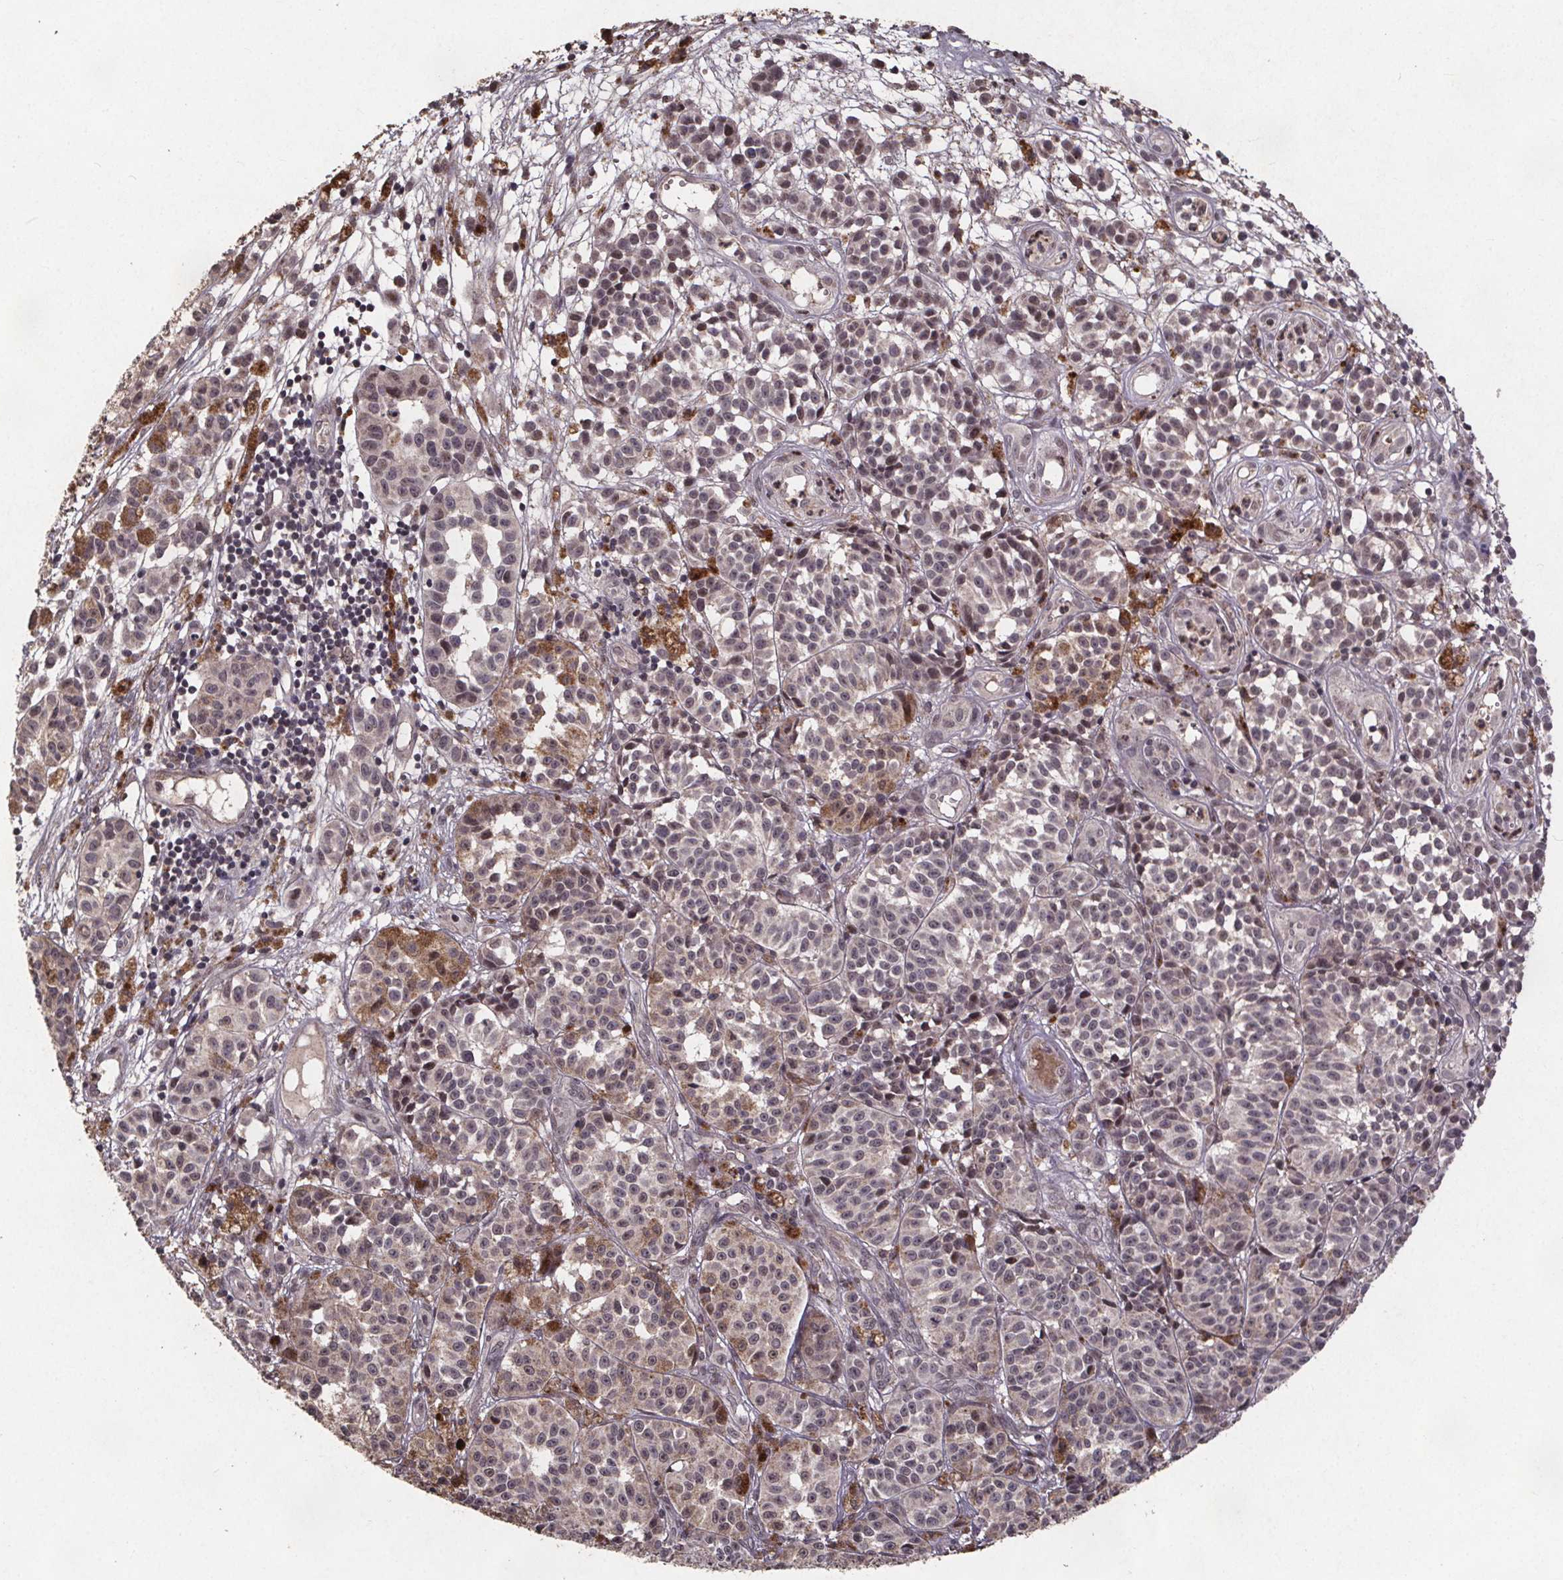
{"staining": {"intensity": "negative", "quantity": "none", "location": "none"}, "tissue": "melanoma", "cell_type": "Tumor cells", "image_type": "cancer", "snomed": [{"axis": "morphology", "description": "Malignant melanoma, NOS"}, {"axis": "topography", "description": "Skin"}], "caption": "Immunohistochemistry (IHC) photomicrograph of human malignant melanoma stained for a protein (brown), which exhibits no staining in tumor cells.", "gene": "GPX3", "patient": {"sex": "female", "age": 58}}